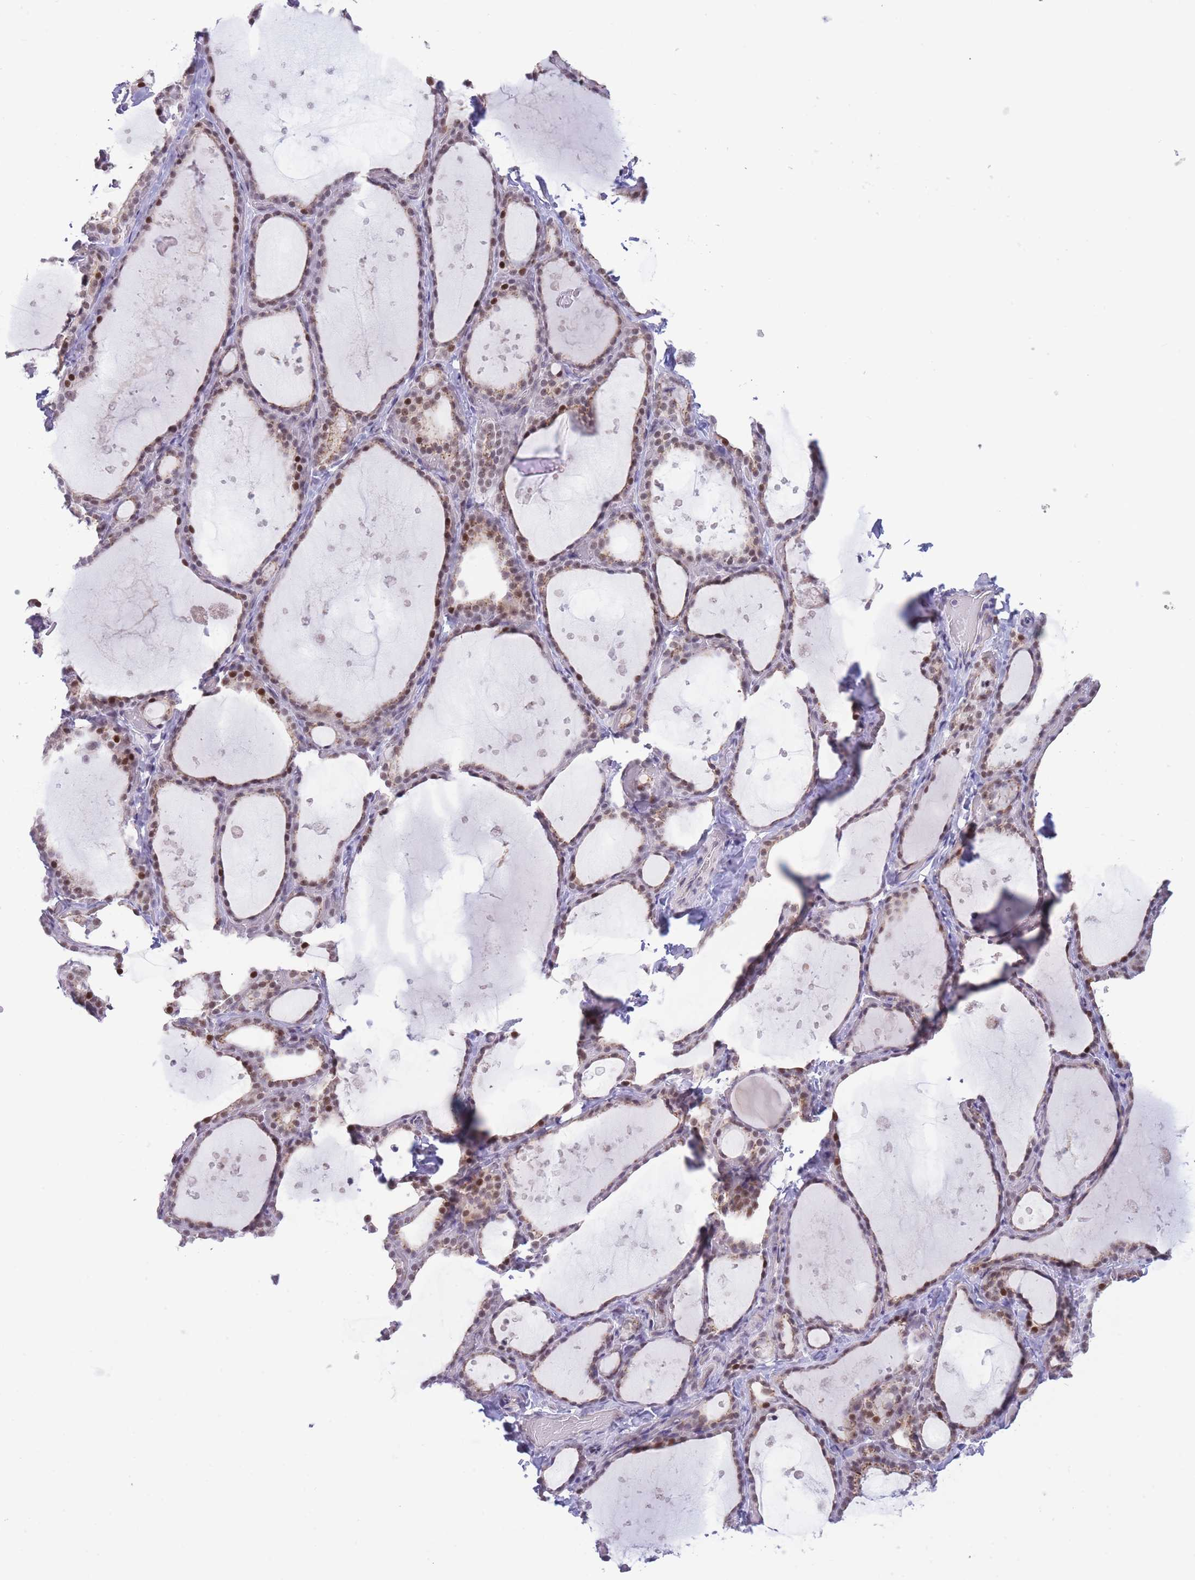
{"staining": {"intensity": "moderate", "quantity": "25%-75%", "location": "cytoplasmic/membranous,nuclear"}, "tissue": "thyroid gland", "cell_type": "Glandular cells", "image_type": "normal", "snomed": [{"axis": "morphology", "description": "Normal tissue, NOS"}, {"axis": "topography", "description": "Thyroid gland"}], "caption": "The histopathology image displays a brown stain indicating the presence of a protein in the cytoplasmic/membranous,nuclear of glandular cells in thyroid gland. Immunohistochemistry stains the protein of interest in brown and the nuclei are stained blue.", "gene": "INO80C", "patient": {"sex": "female", "age": 44}}